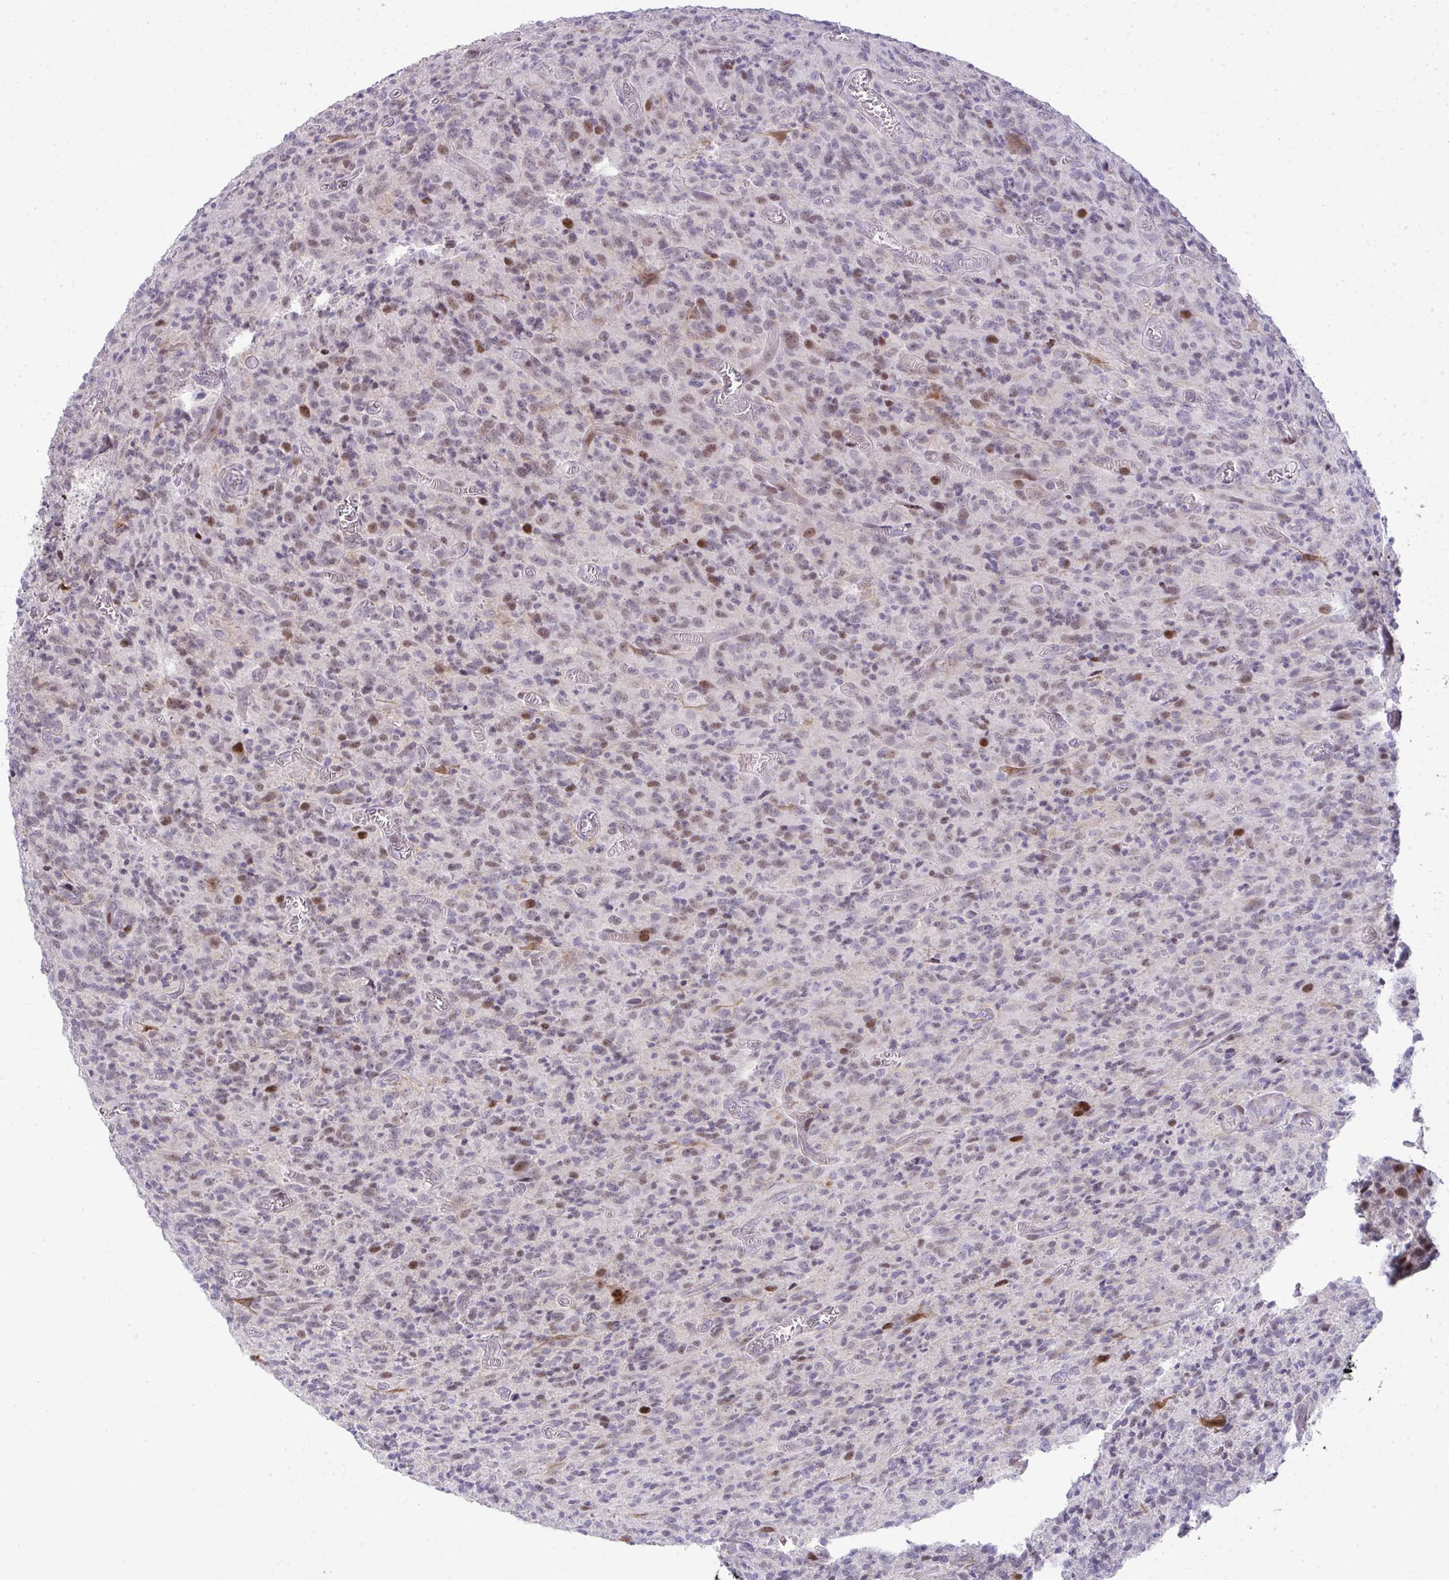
{"staining": {"intensity": "moderate", "quantity": "25%-75%", "location": "nuclear"}, "tissue": "glioma", "cell_type": "Tumor cells", "image_type": "cancer", "snomed": [{"axis": "morphology", "description": "Glioma, malignant, High grade"}, {"axis": "topography", "description": "Brain"}], "caption": "The immunohistochemical stain shows moderate nuclear expression in tumor cells of glioma tissue. (Brightfield microscopy of DAB IHC at high magnification).", "gene": "GALNT16", "patient": {"sex": "male", "age": 76}}